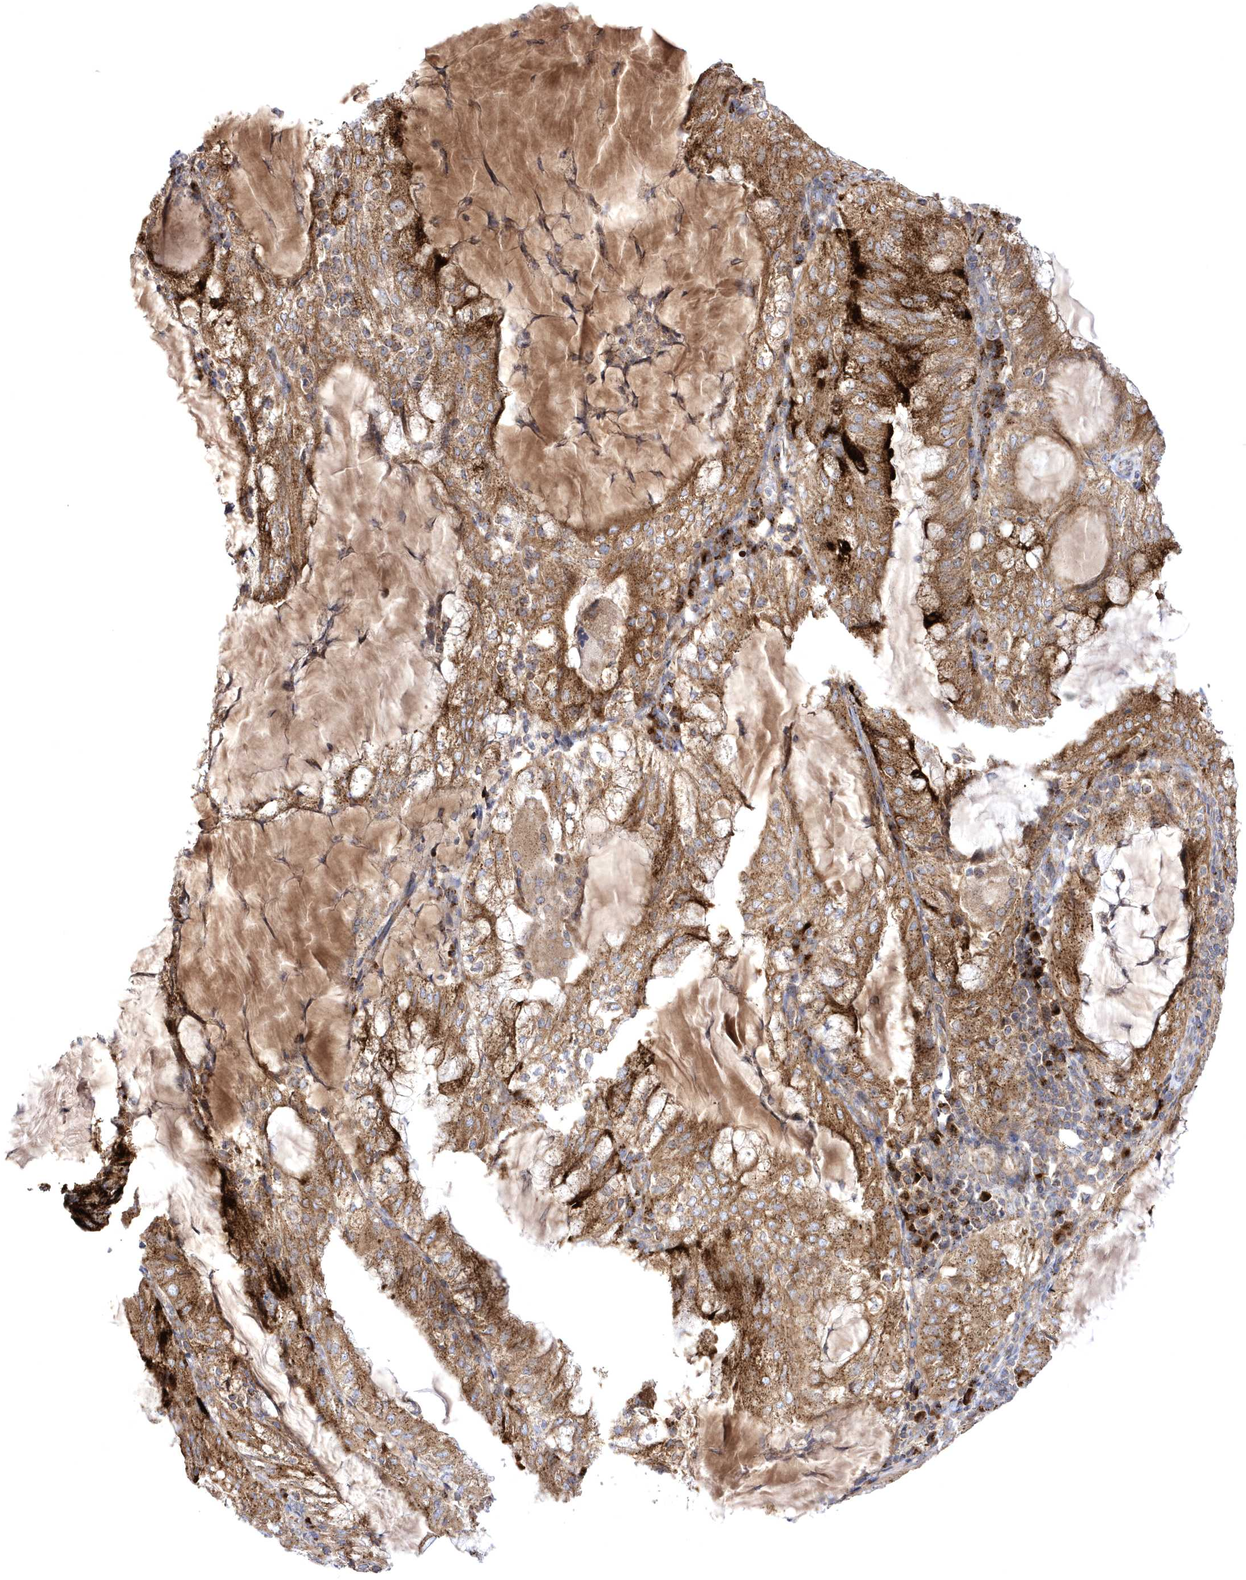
{"staining": {"intensity": "strong", "quantity": ">75%", "location": "cytoplasmic/membranous"}, "tissue": "endometrial cancer", "cell_type": "Tumor cells", "image_type": "cancer", "snomed": [{"axis": "morphology", "description": "Adenocarcinoma, NOS"}, {"axis": "topography", "description": "Endometrium"}], "caption": "Brown immunohistochemical staining in endometrial cancer displays strong cytoplasmic/membranous positivity in approximately >75% of tumor cells.", "gene": "COPB2", "patient": {"sex": "female", "age": 81}}